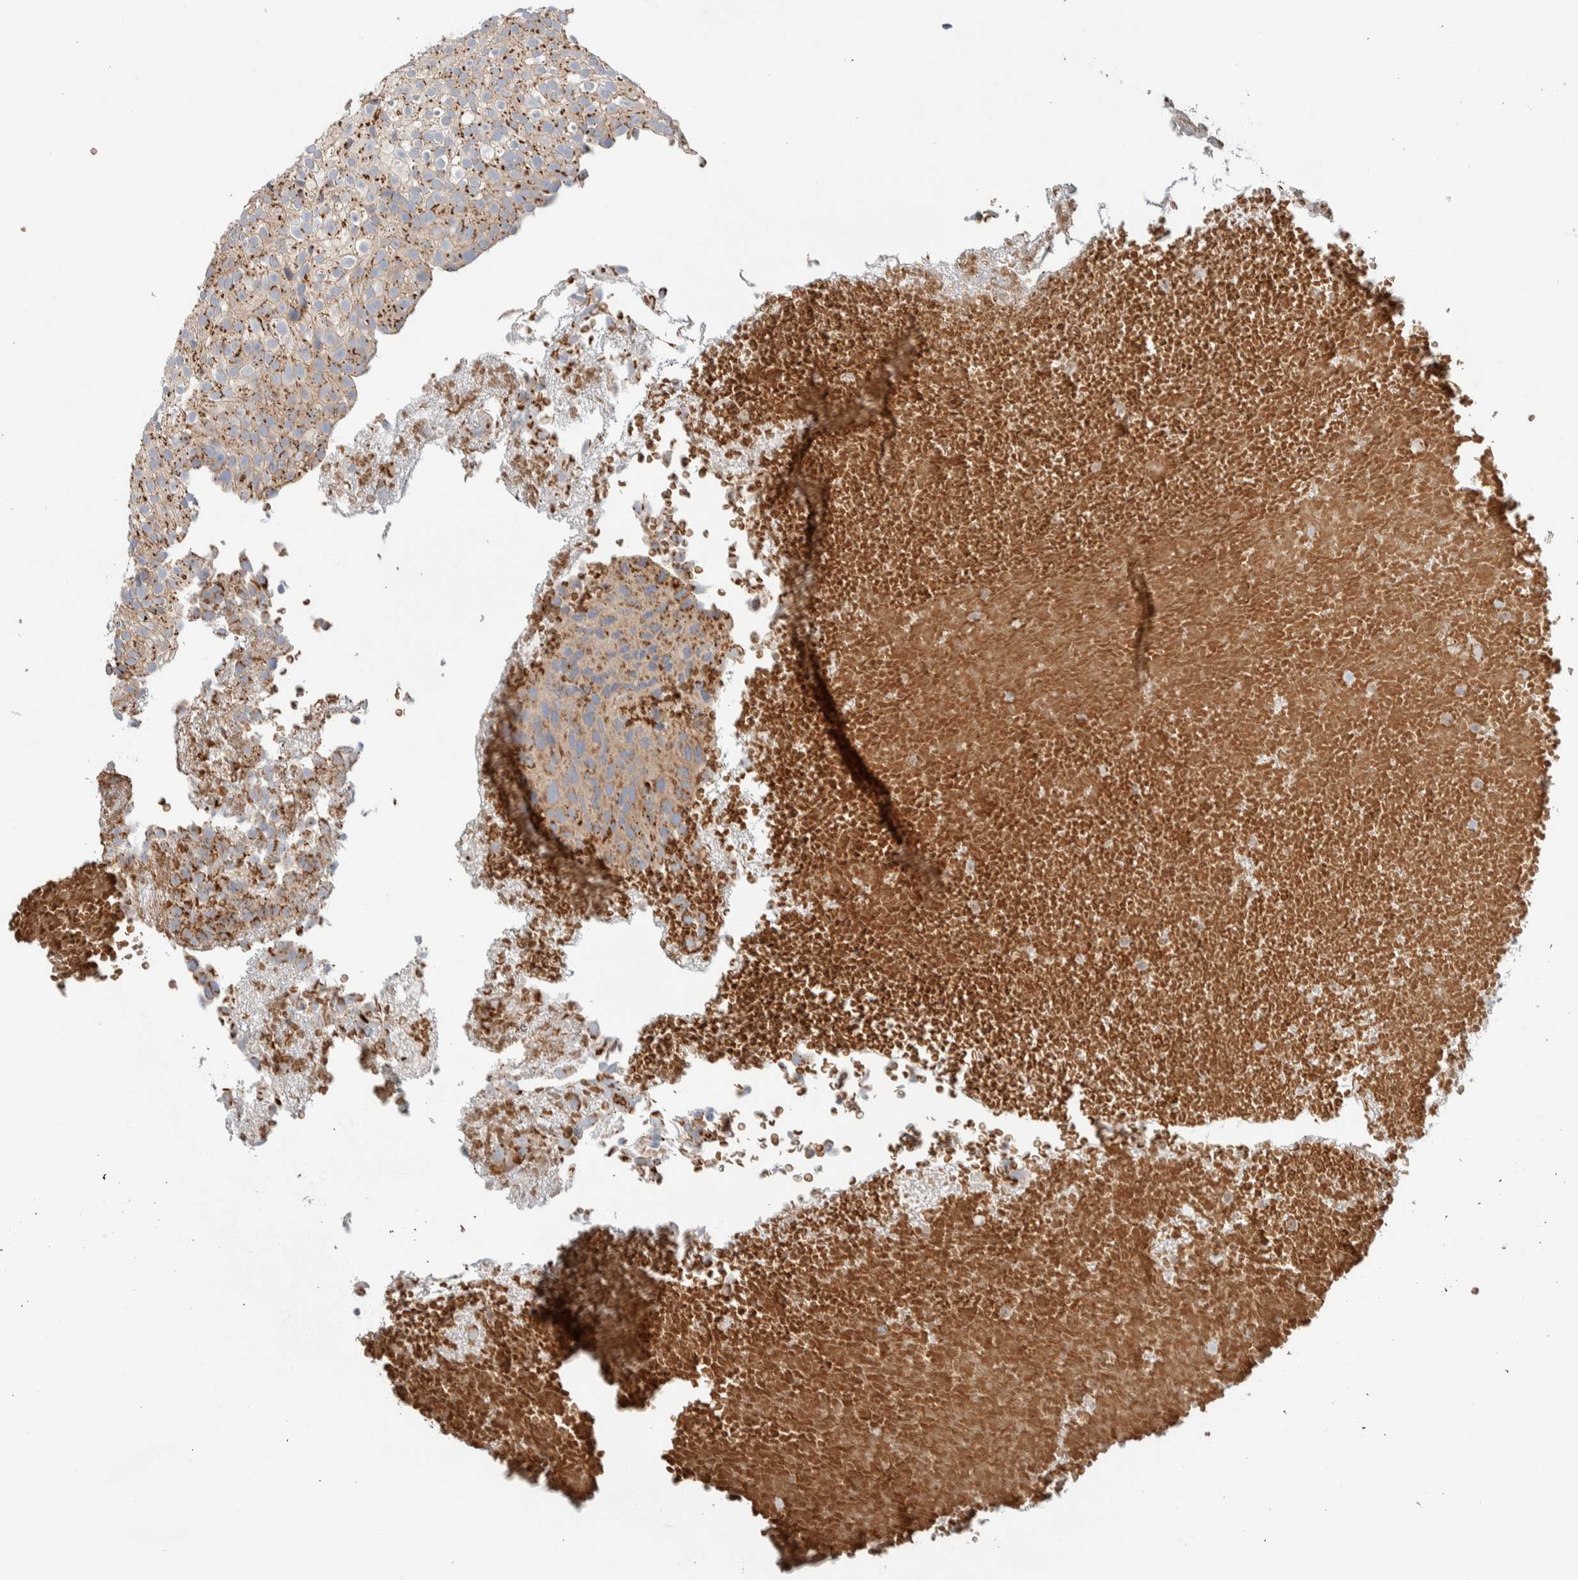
{"staining": {"intensity": "moderate", "quantity": ">75%", "location": "cytoplasmic/membranous"}, "tissue": "urothelial cancer", "cell_type": "Tumor cells", "image_type": "cancer", "snomed": [{"axis": "morphology", "description": "Urothelial carcinoma, Low grade"}, {"axis": "topography", "description": "Urinary bladder"}], "caption": "A medium amount of moderate cytoplasmic/membranous expression is appreciated in about >75% of tumor cells in low-grade urothelial carcinoma tissue.", "gene": "SLC38A10", "patient": {"sex": "male", "age": 78}}